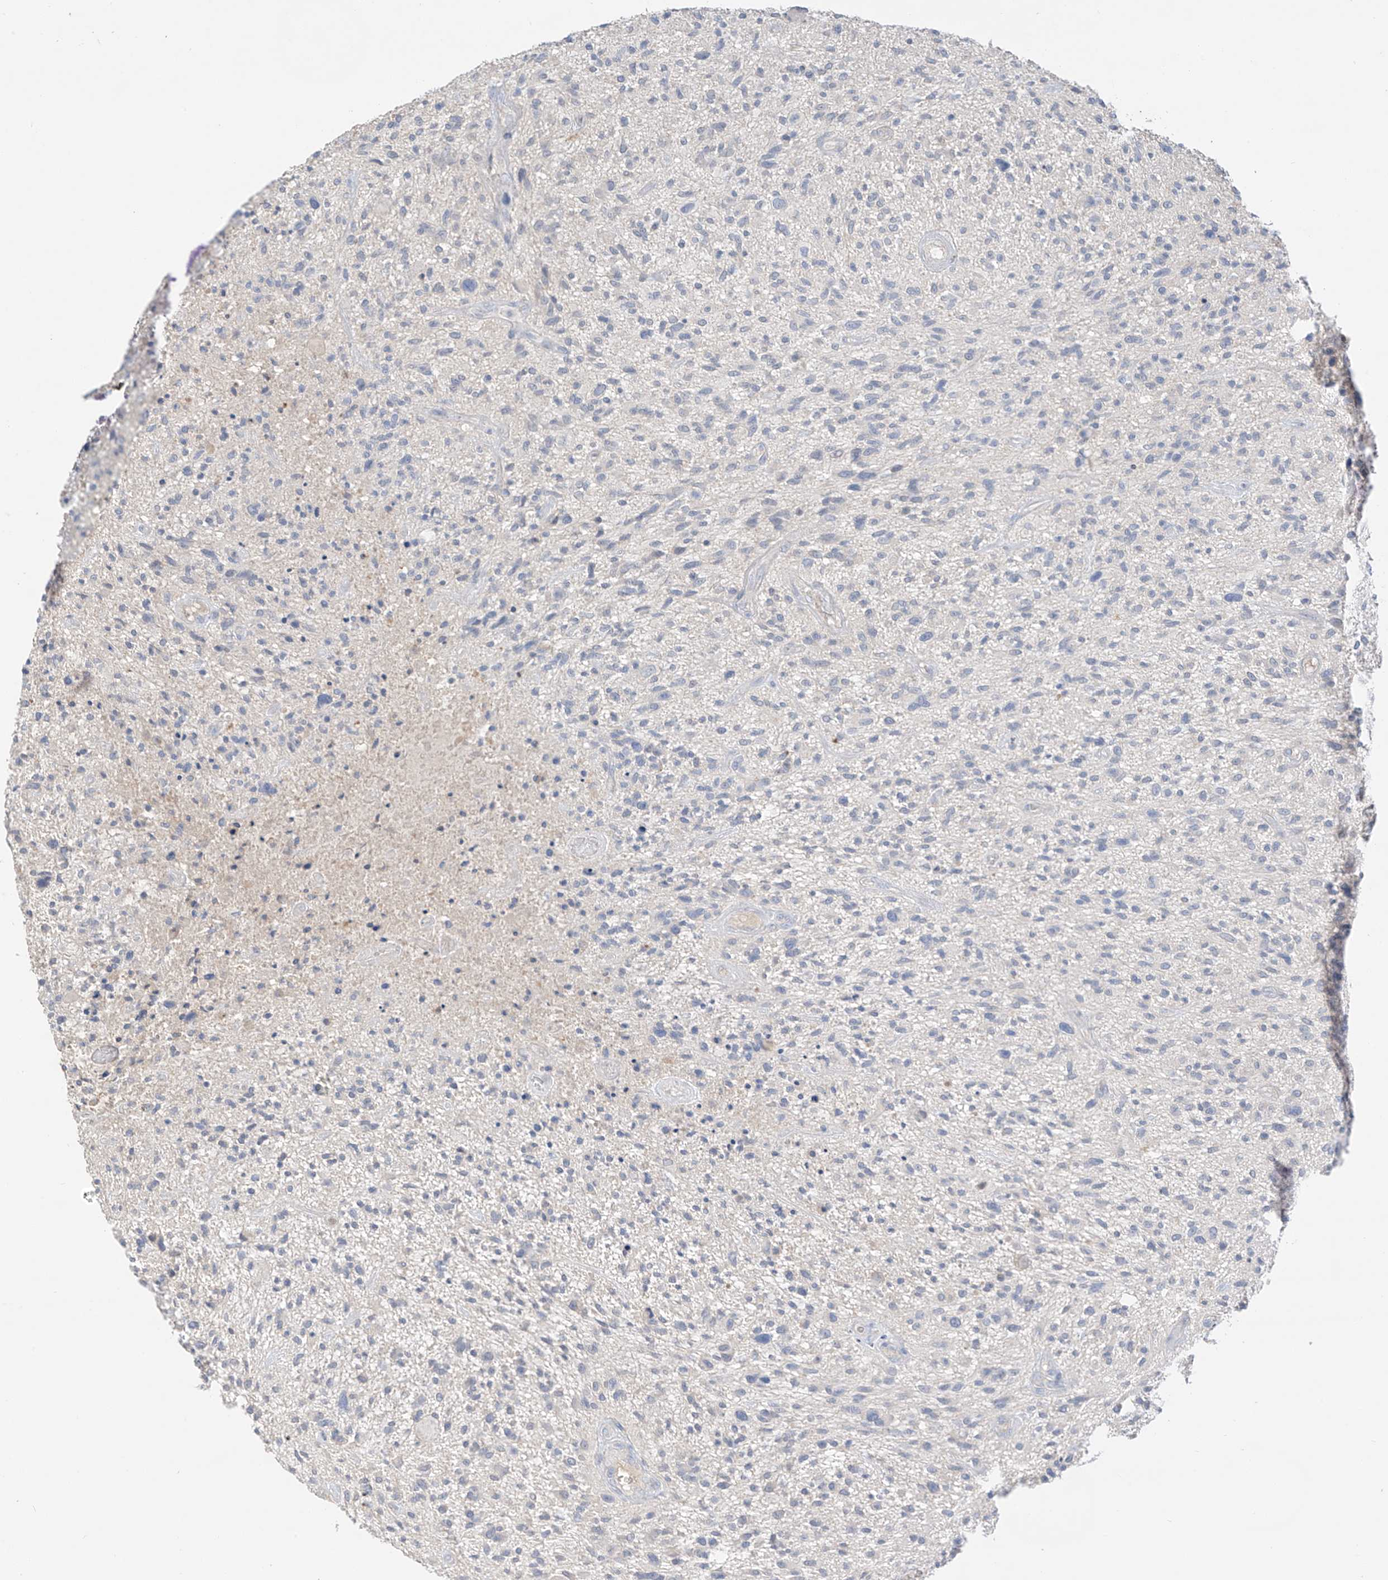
{"staining": {"intensity": "negative", "quantity": "none", "location": "none"}, "tissue": "glioma", "cell_type": "Tumor cells", "image_type": "cancer", "snomed": [{"axis": "morphology", "description": "Glioma, malignant, High grade"}, {"axis": "topography", "description": "Brain"}], "caption": "A micrograph of high-grade glioma (malignant) stained for a protein displays no brown staining in tumor cells.", "gene": "CAPN13", "patient": {"sex": "male", "age": 47}}